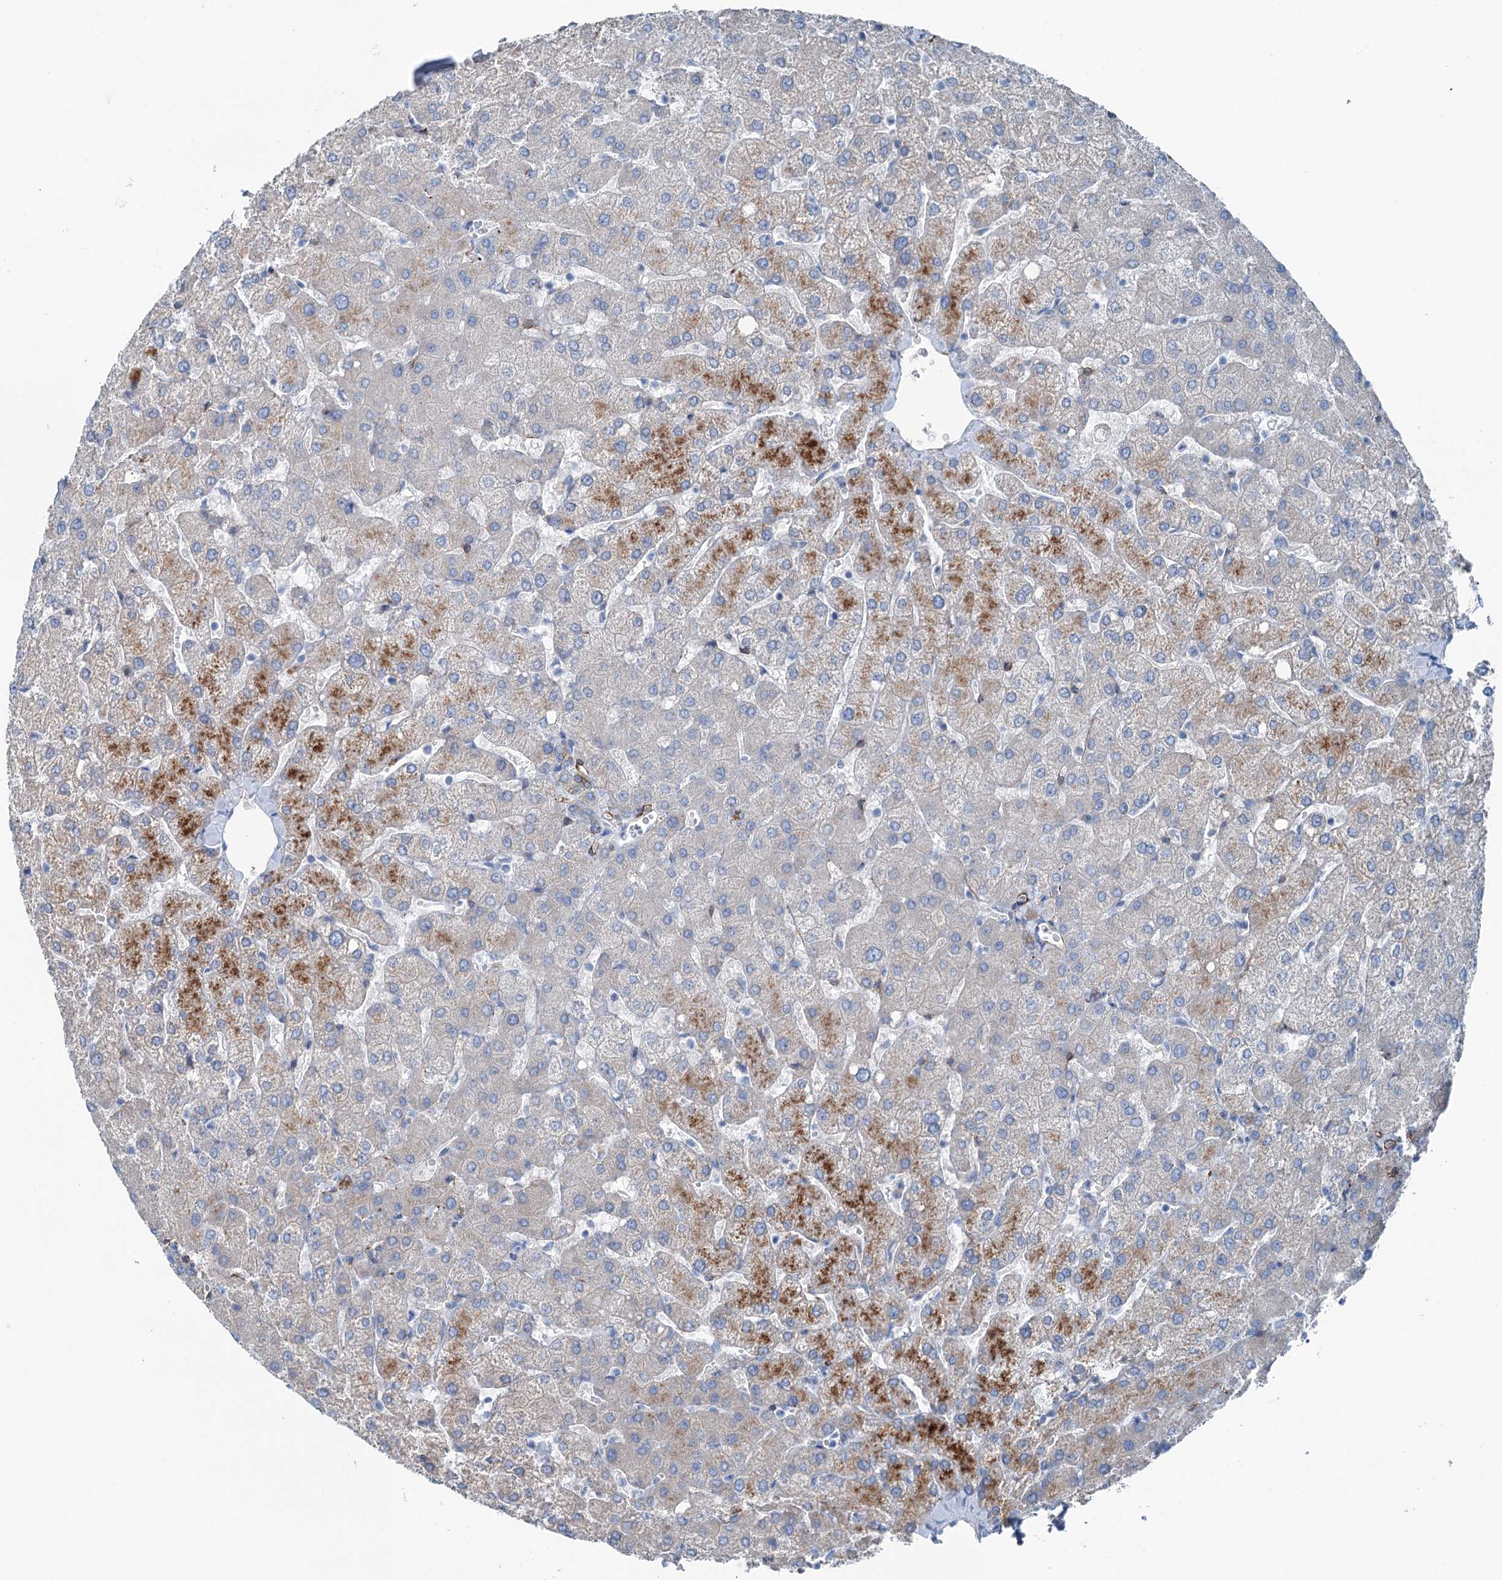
{"staining": {"intensity": "moderate", "quantity": "<25%", "location": "cytoplasmic/membranous"}, "tissue": "liver", "cell_type": "Cholangiocytes", "image_type": "normal", "snomed": [{"axis": "morphology", "description": "Normal tissue, NOS"}, {"axis": "topography", "description": "Liver"}], "caption": "Protein expression analysis of unremarkable liver reveals moderate cytoplasmic/membranous staining in approximately <25% of cholangiocytes.", "gene": "CALCOCO1", "patient": {"sex": "female", "age": 54}}